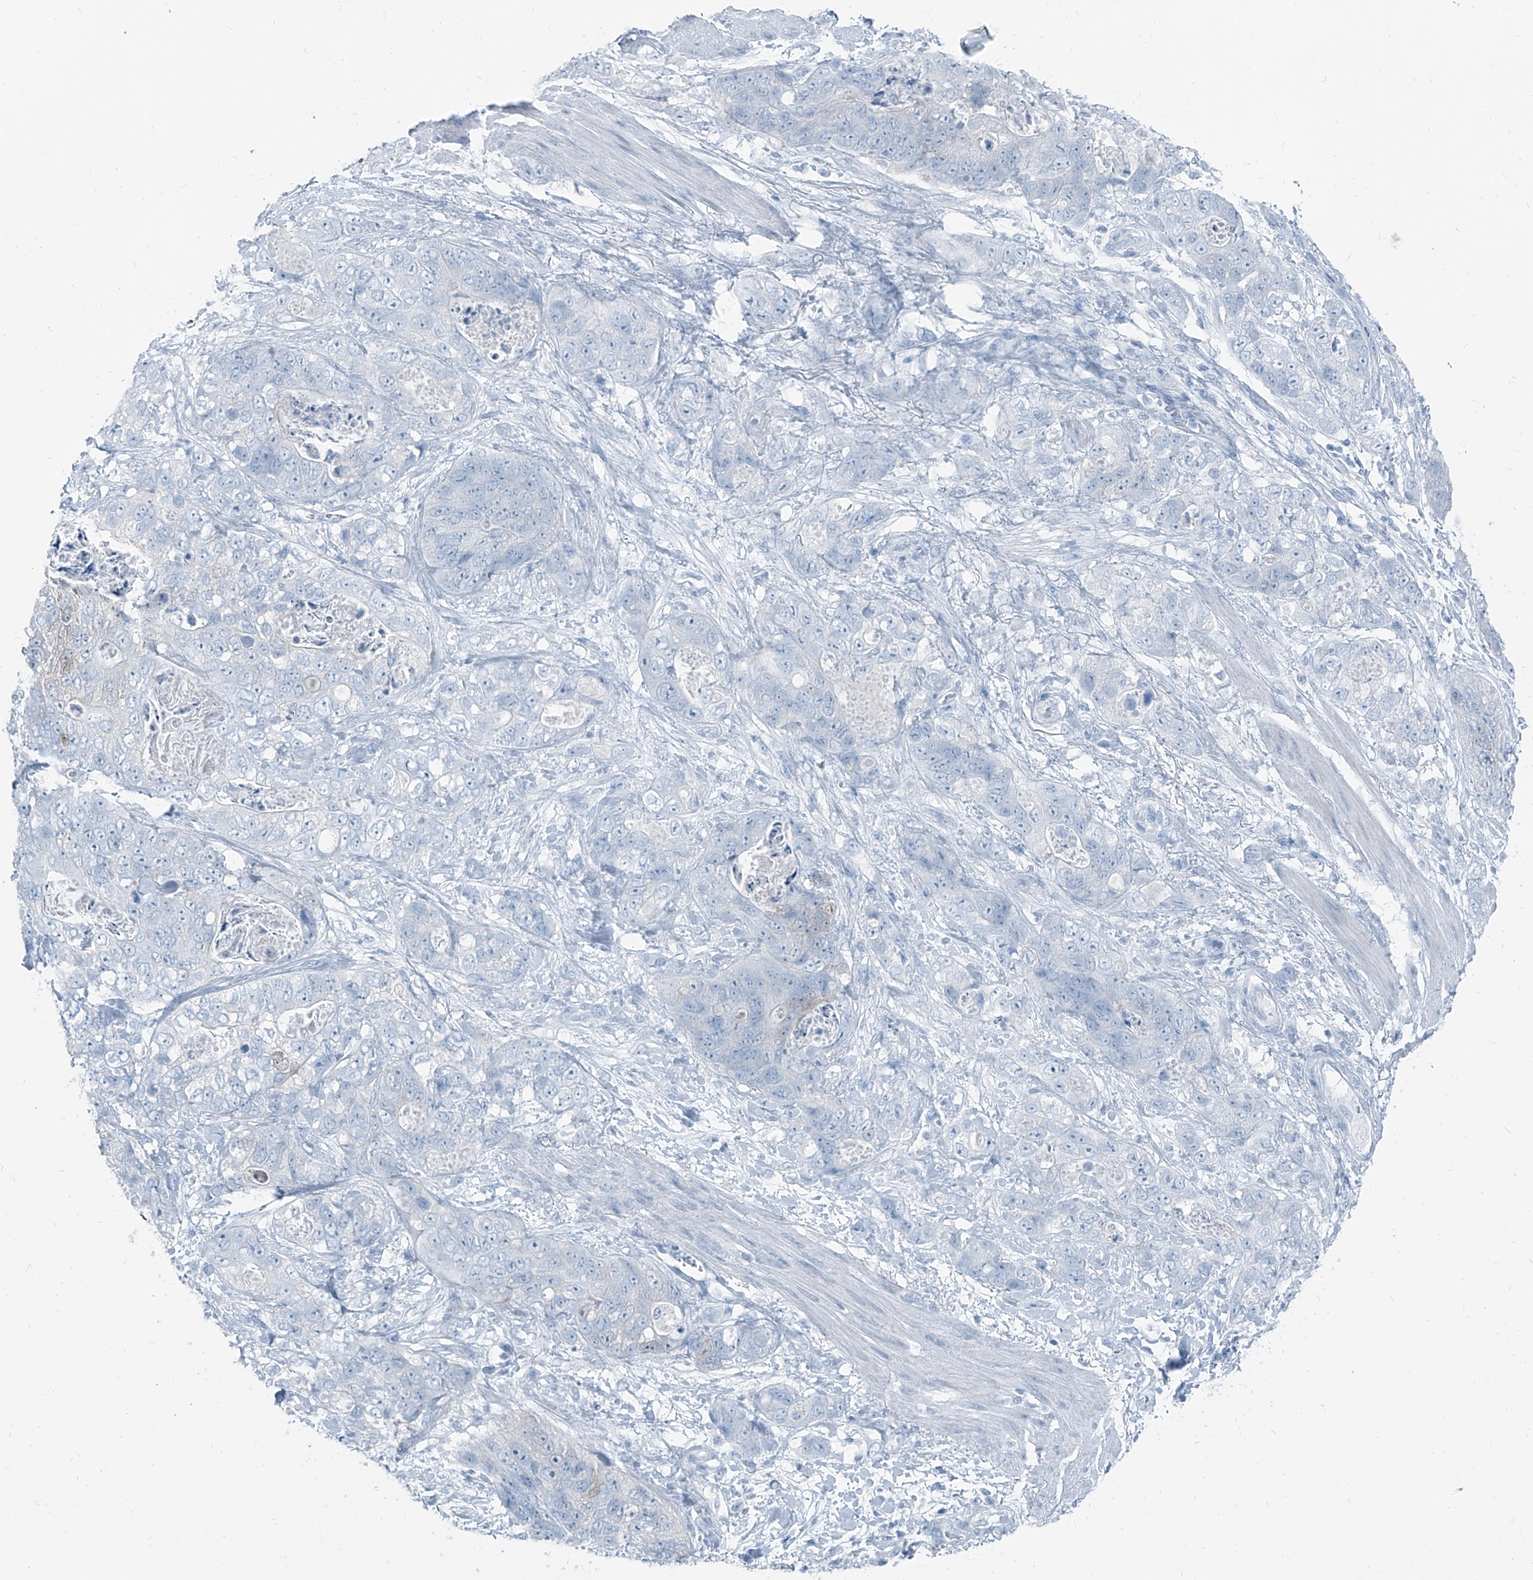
{"staining": {"intensity": "negative", "quantity": "none", "location": "none"}, "tissue": "stomach cancer", "cell_type": "Tumor cells", "image_type": "cancer", "snomed": [{"axis": "morphology", "description": "Normal tissue, NOS"}, {"axis": "morphology", "description": "Adenocarcinoma, NOS"}, {"axis": "topography", "description": "Stomach"}], "caption": "Tumor cells are negative for protein expression in human adenocarcinoma (stomach).", "gene": "RGN", "patient": {"sex": "female", "age": 89}}